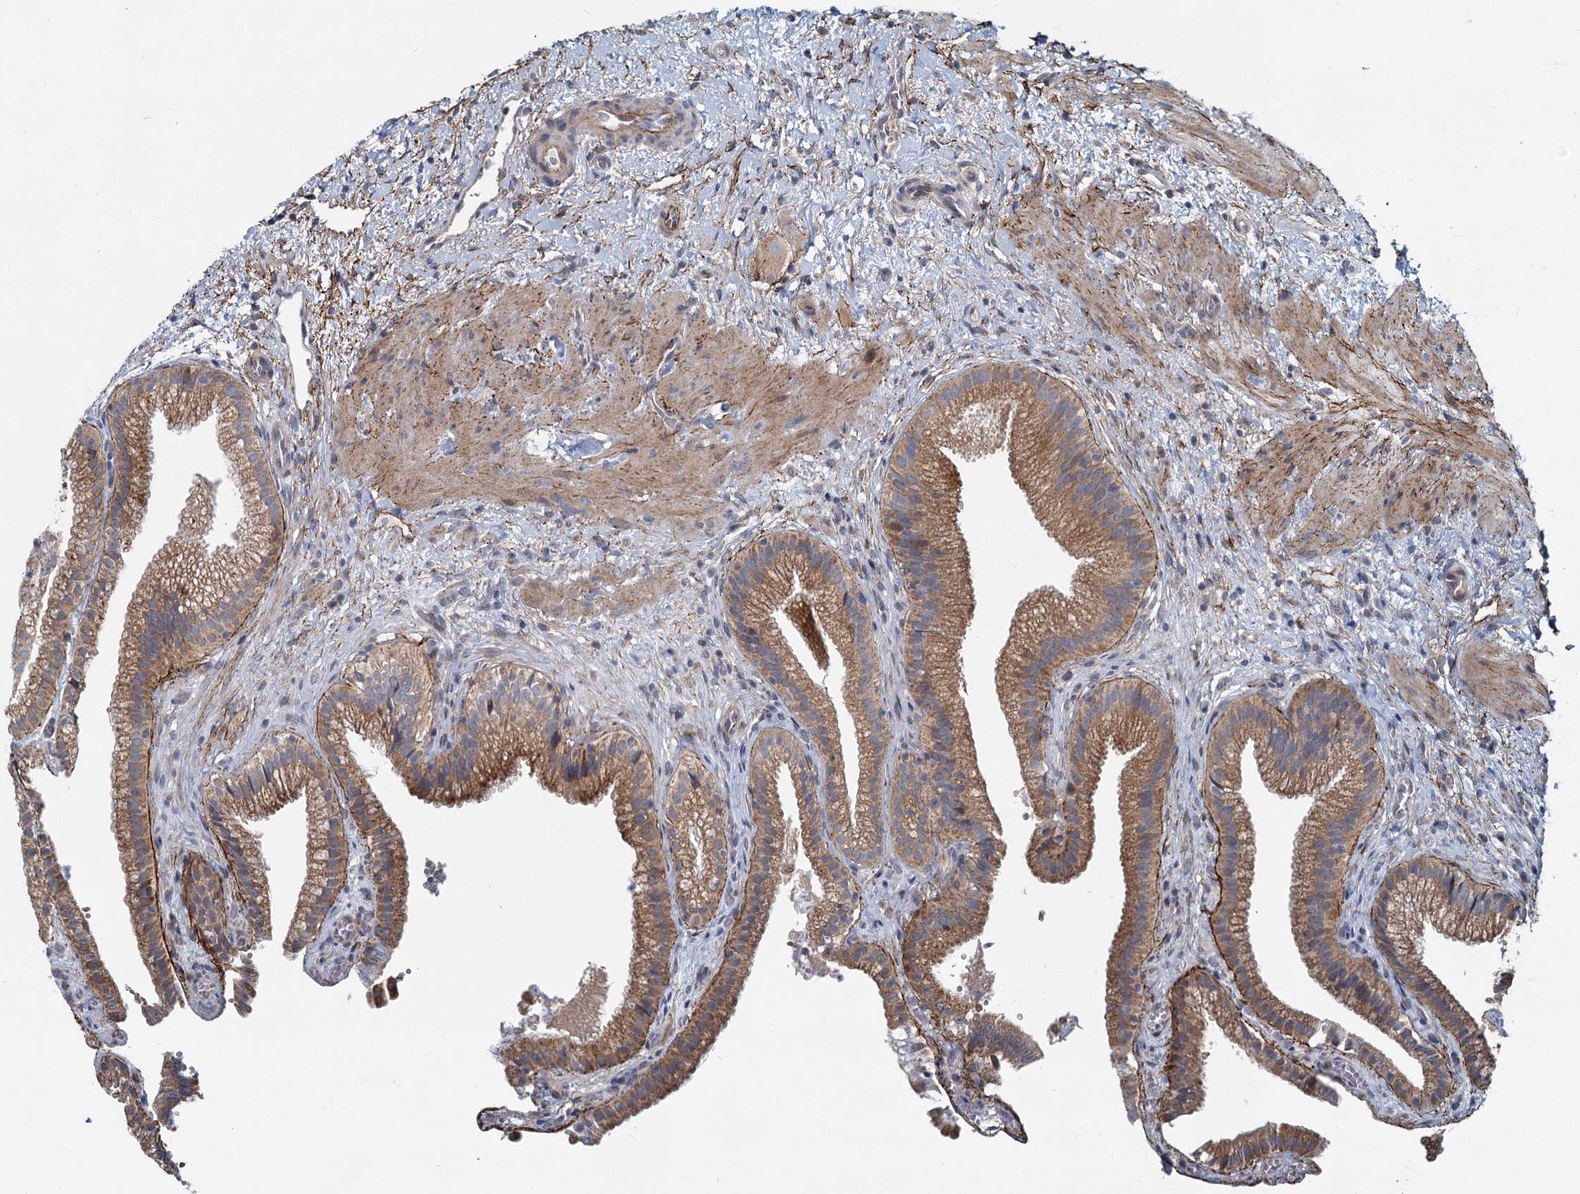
{"staining": {"intensity": "strong", "quantity": ">75%", "location": "cytoplasmic/membranous"}, "tissue": "gallbladder", "cell_type": "Glandular cells", "image_type": "normal", "snomed": [{"axis": "morphology", "description": "Normal tissue, NOS"}, {"axis": "morphology", "description": "Inflammation, NOS"}, {"axis": "topography", "description": "Gallbladder"}], "caption": "Immunohistochemistry of unremarkable human gallbladder exhibits high levels of strong cytoplasmic/membranous positivity in approximately >75% of glandular cells.", "gene": "ADCY2", "patient": {"sex": "male", "age": 51}}